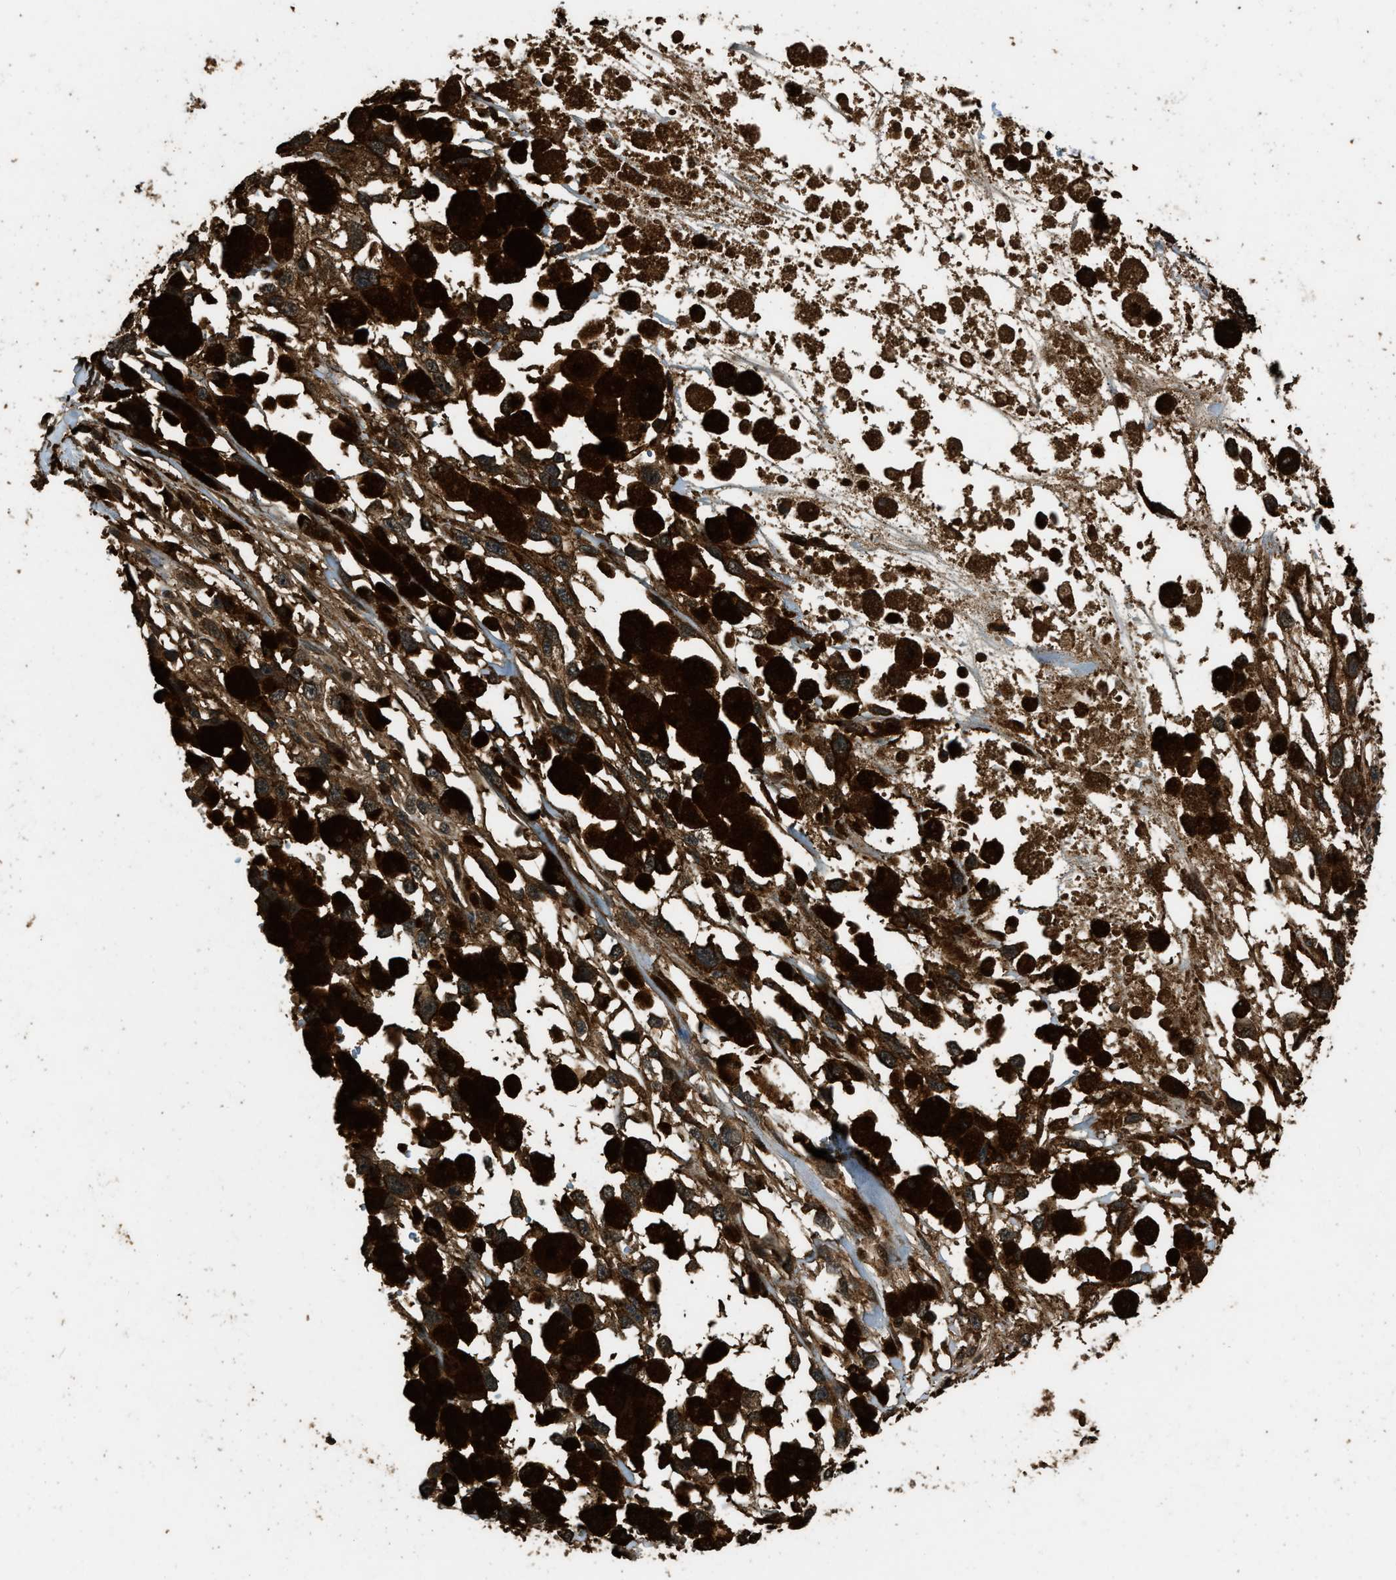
{"staining": {"intensity": "moderate", "quantity": ">75%", "location": "cytoplasmic/membranous"}, "tissue": "melanoma", "cell_type": "Tumor cells", "image_type": "cancer", "snomed": [{"axis": "morphology", "description": "Malignant melanoma, Metastatic site"}, {"axis": "topography", "description": "Lymph node"}], "caption": "Protein expression analysis of melanoma demonstrates moderate cytoplasmic/membranous staining in about >75% of tumor cells.", "gene": "RAP2A", "patient": {"sex": "male", "age": 59}}